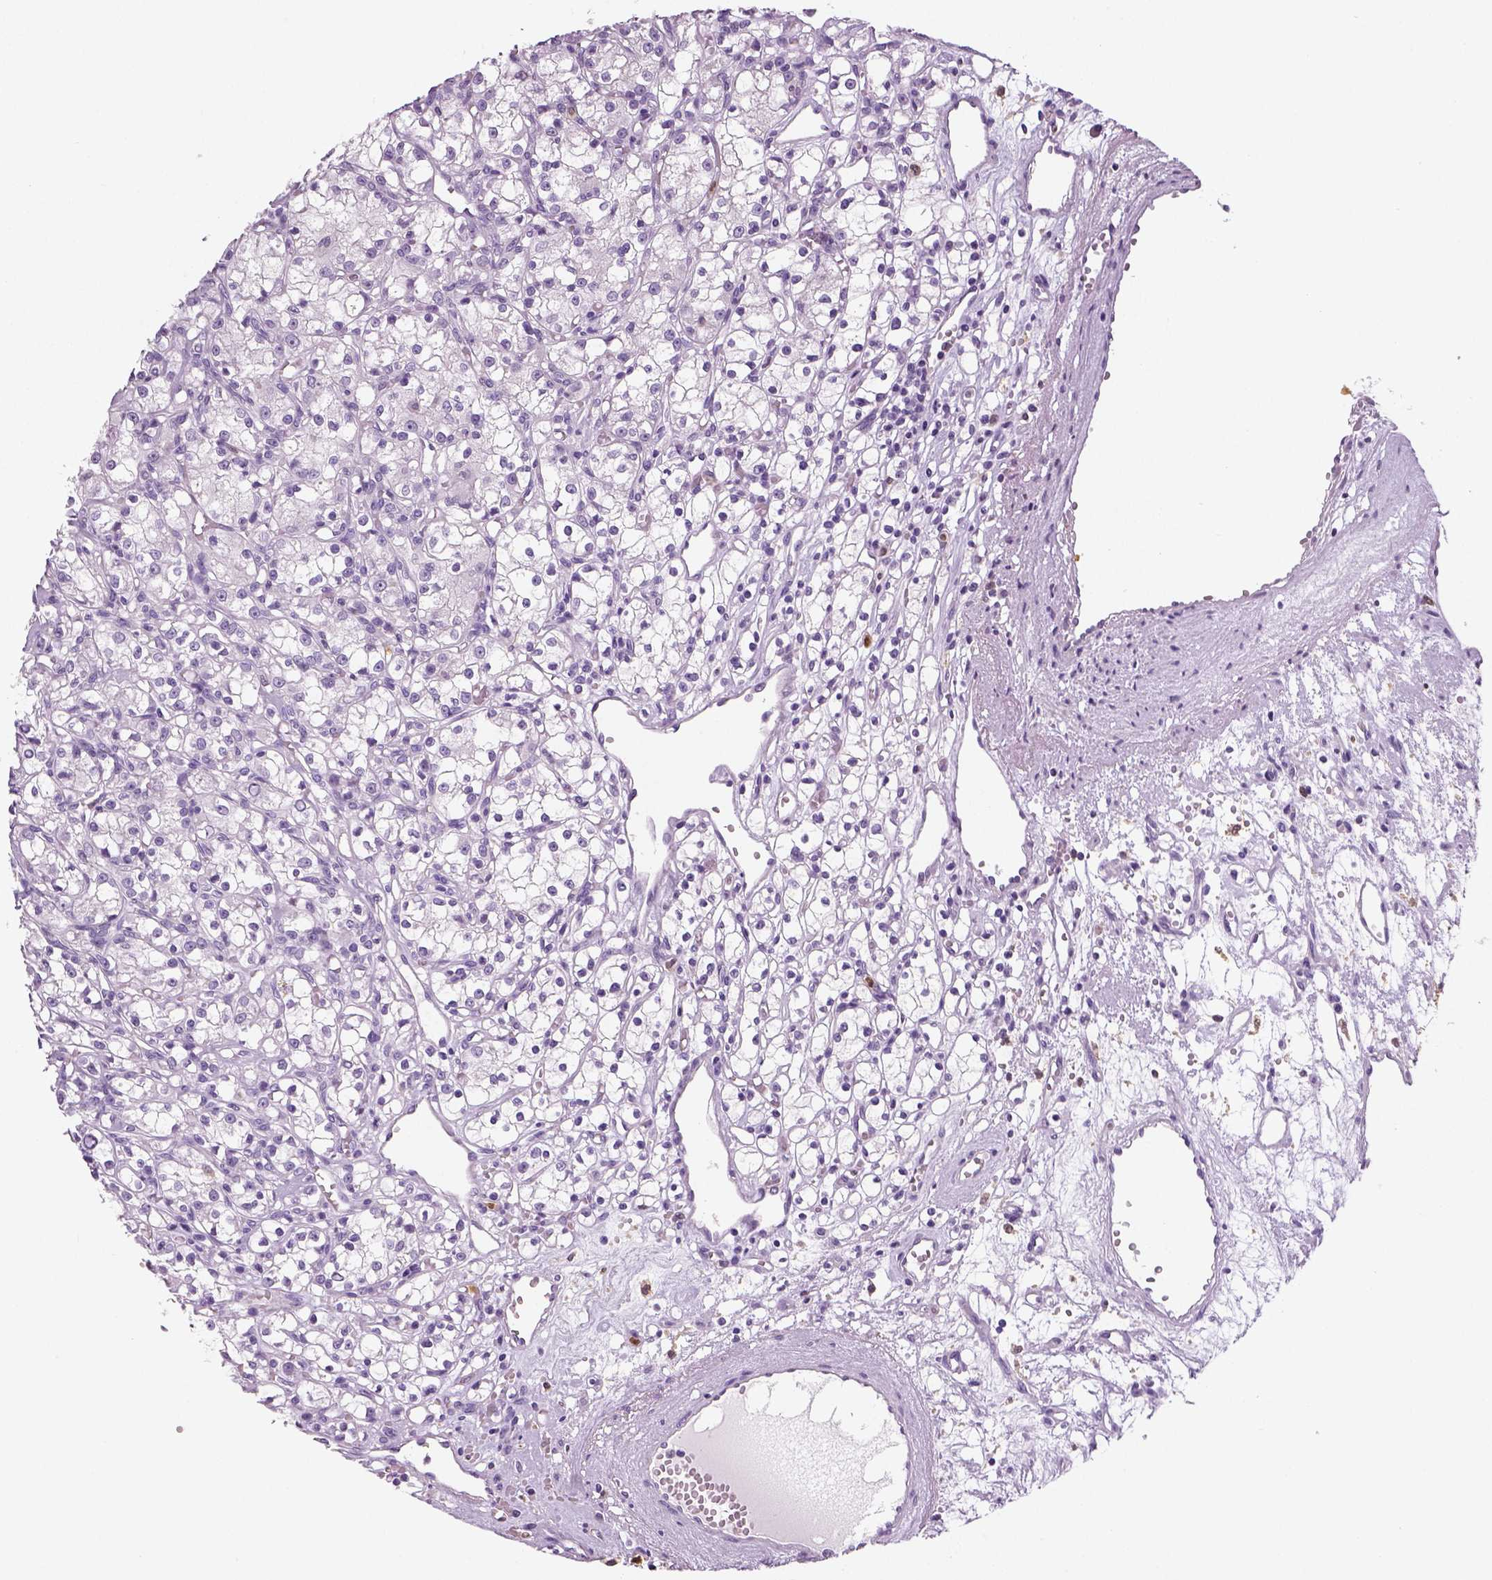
{"staining": {"intensity": "negative", "quantity": "none", "location": "none"}, "tissue": "renal cancer", "cell_type": "Tumor cells", "image_type": "cancer", "snomed": [{"axis": "morphology", "description": "Adenocarcinoma, NOS"}, {"axis": "topography", "description": "Kidney"}], "caption": "Renal adenocarcinoma stained for a protein using IHC shows no expression tumor cells.", "gene": "NECAB2", "patient": {"sex": "female", "age": 59}}